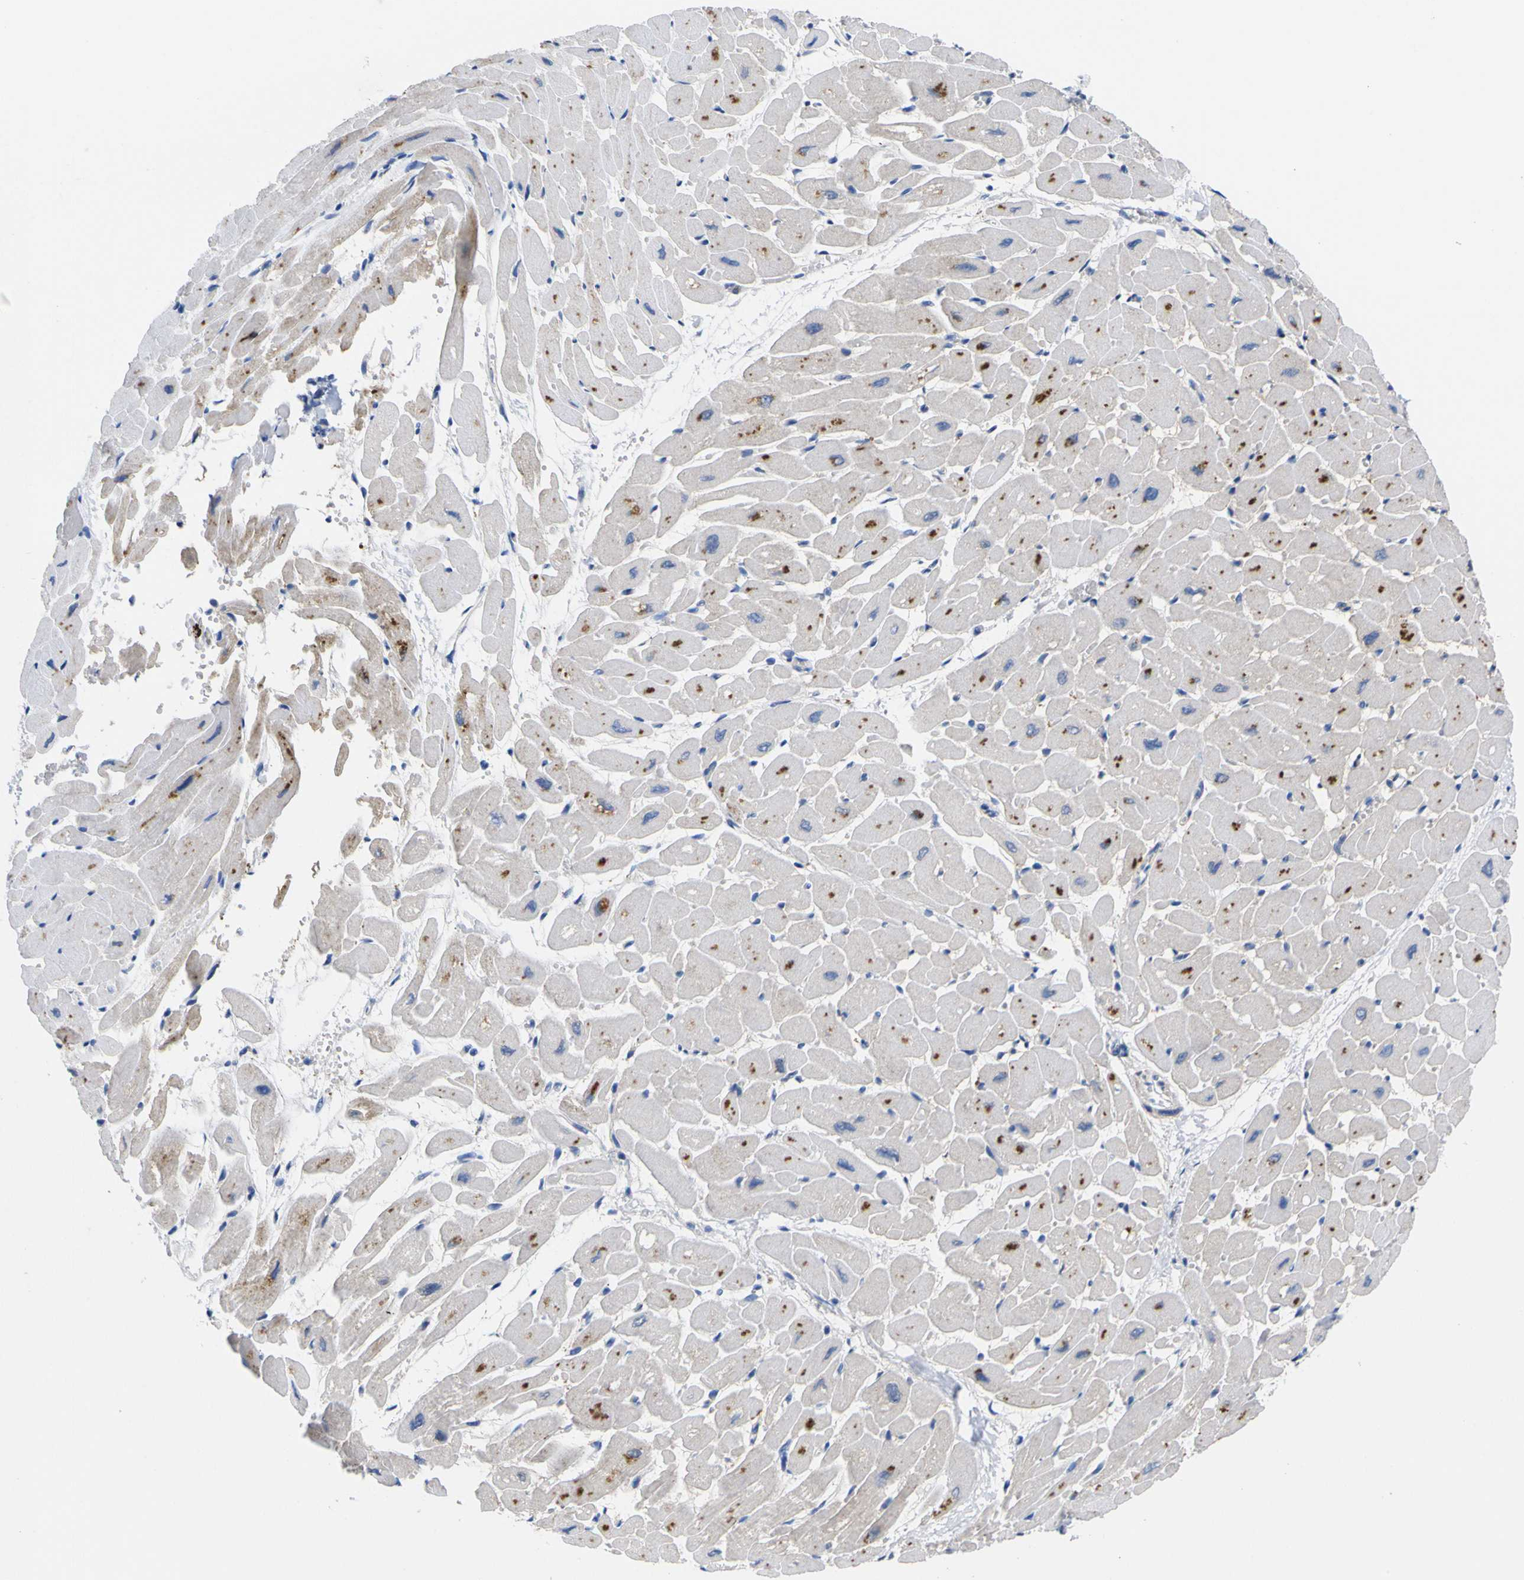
{"staining": {"intensity": "moderate", "quantity": ">75%", "location": "cytoplasmic/membranous"}, "tissue": "heart muscle", "cell_type": "Cardiomyocytes", "image_type": "normal", "snomed": [{"axis": "morphology", "description": "Normal tissue, NOS"}, {"axis": "topography", "description": "Heart"}], "caption": "IHC (DAB (3,3'-diaminobenzidine)) staining of normal heart muscle displays moderate cytoplasmic/membranous protein expression in about >75% of cardiomyocytes.", "gene": "PEBP1", "patient": {"sex": "male", "age": 45}}